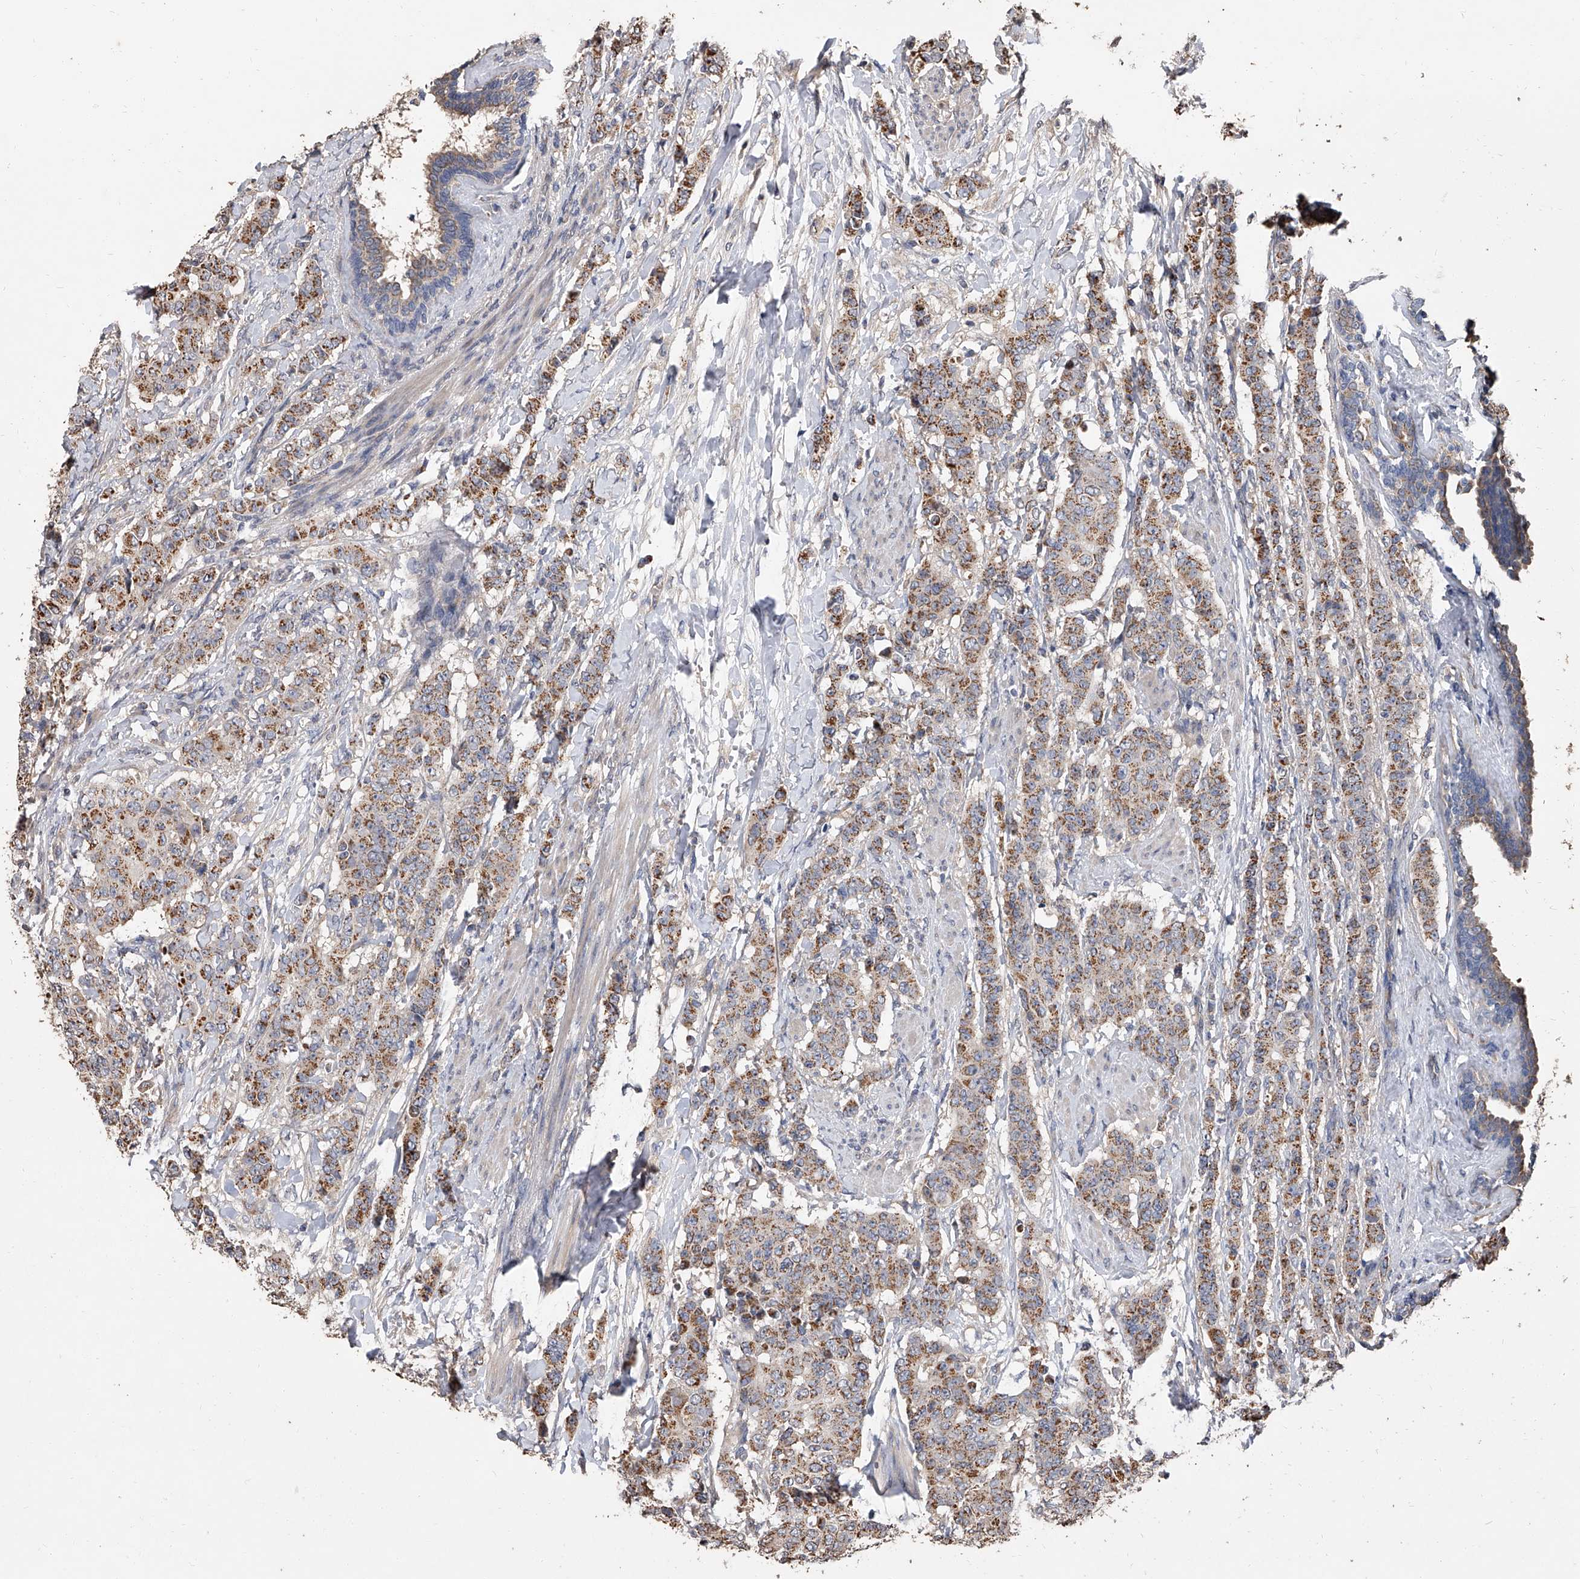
{"staining": {"intensity": "moderate", "quantity": ">75%", "location": "cytoplasmic/membranous"}, "tissue": "breast cancer", "cell_type": "Tumor cells", "image_type": "cancer", "snomed": [{"axis": "morphology", "description": "Duct carcinoma"}, {"axis": "topography", "description": "Breast"}], "caption": "Infiltrating ductal carcinoma (breast) tissue displays moderate cytoplasmic/membranous expression in approximately >75% of tumor cells, visualized by immunohistochemistry.", "gene": "LTV1", "patient": {"sex": "female", "age": 40}}